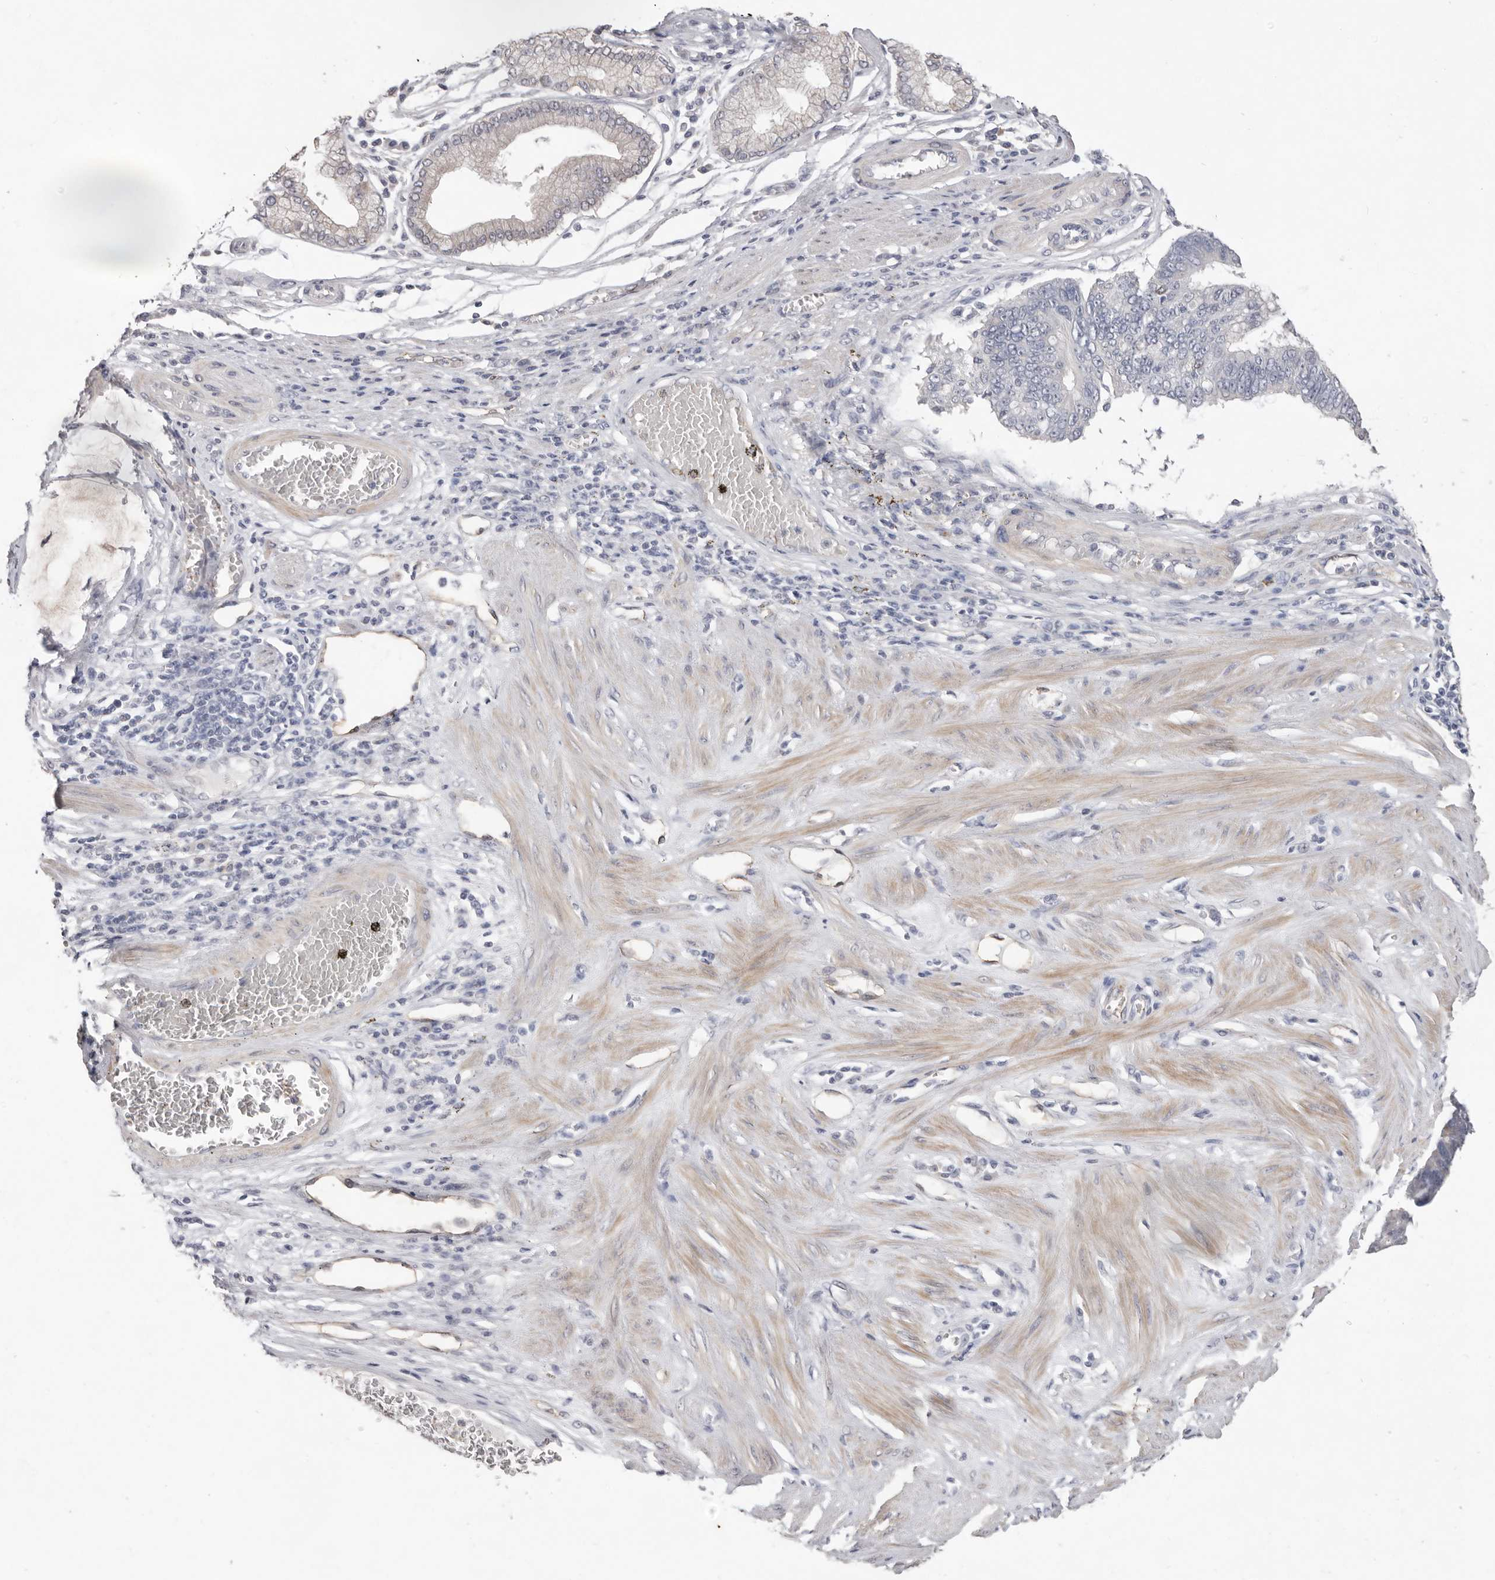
{"staining": {"intensity": "negative", "quantity": "none", "location": "none"}, "tissue": "stomach cancer", "cell_type": "Tumor cells", "image_type": "cancer", "snomed": [{"axis": "morphology", "description": "Adenocarcinoma, NOS"}, {"axis": "topography", "description": "Stomach"}], "caption": "Stomach cancer (adenocarcinoma) was stained to show a protein in brown. There is no significant staining in tumor cells.", "gene": "ZYG11B", "patient": {"sex": "male", "age": 59}}